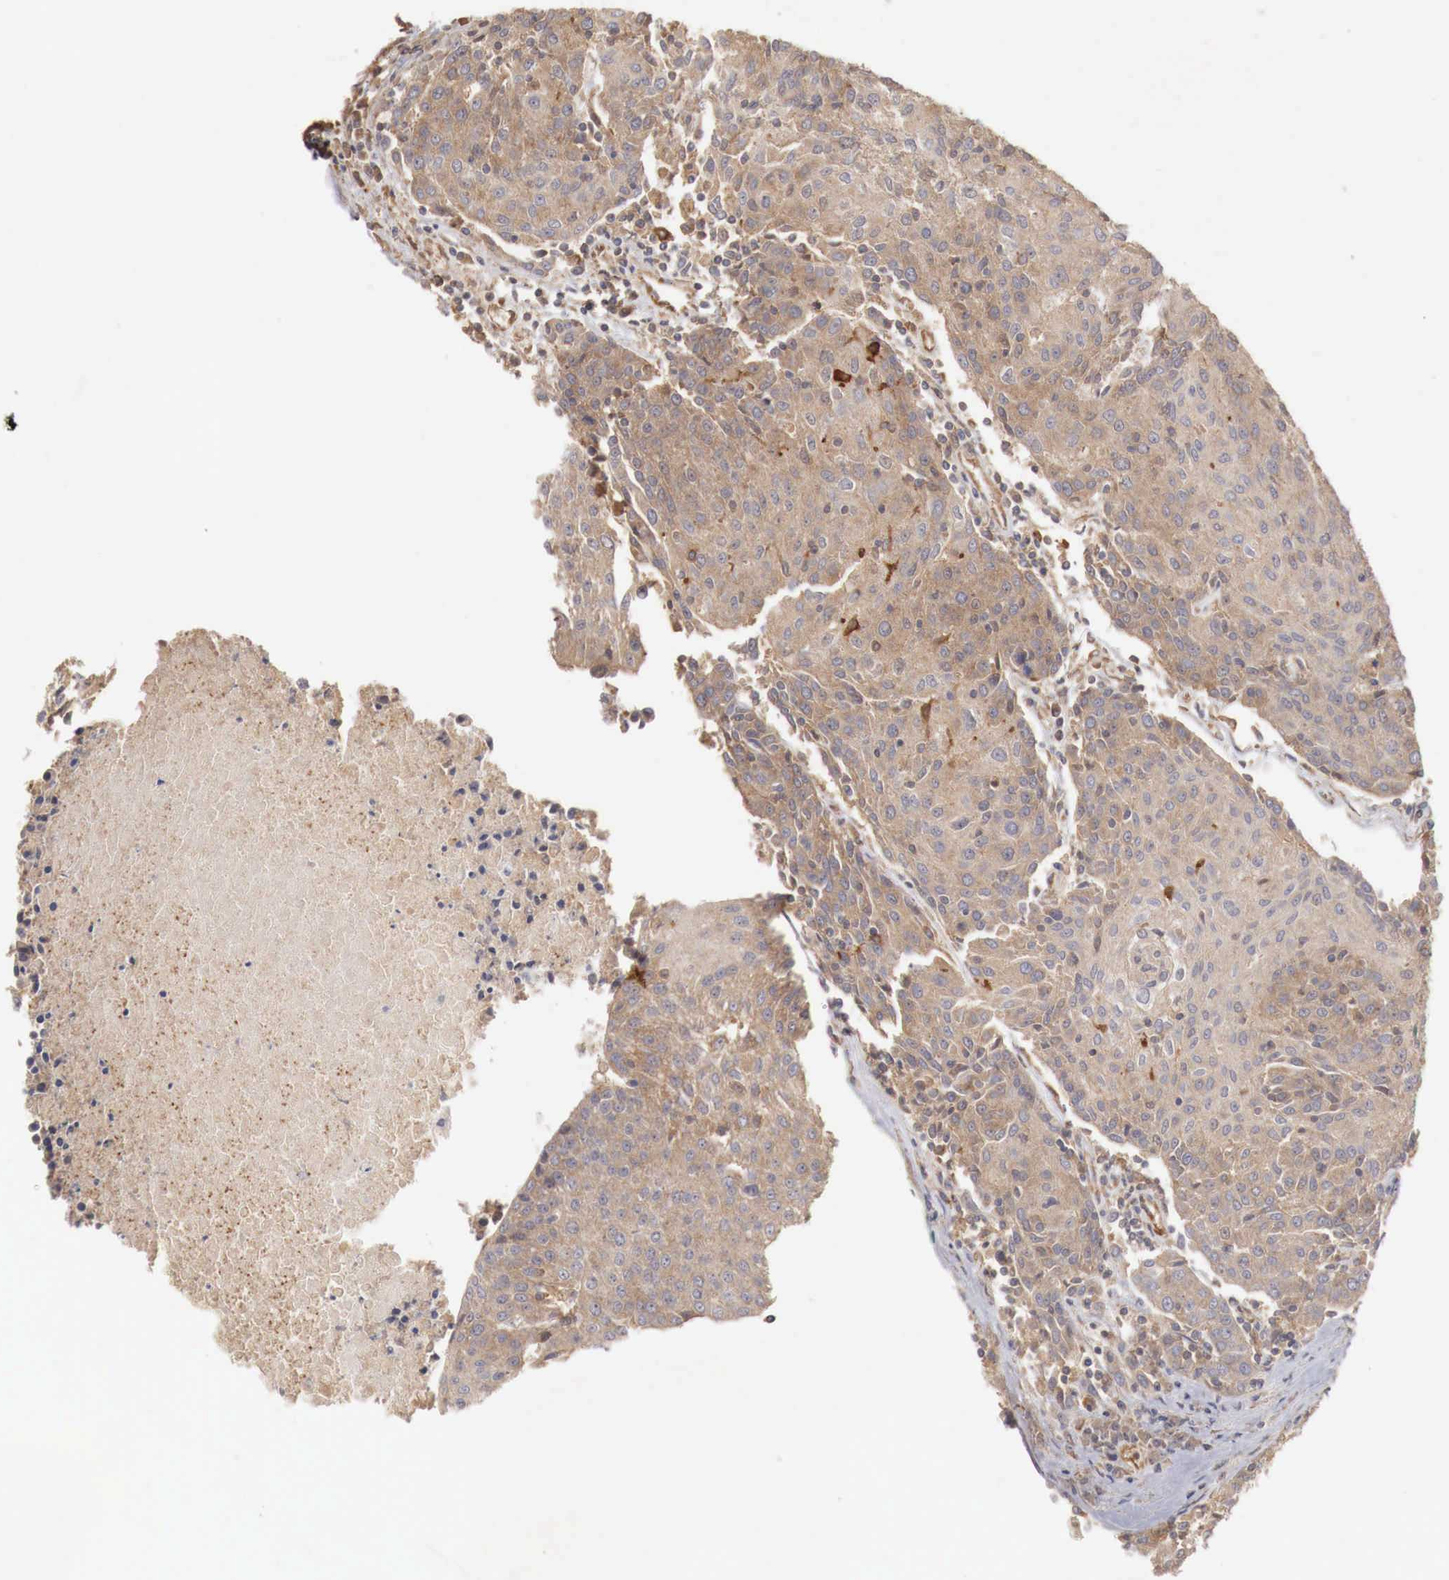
{"staining": {"intensity": "weak", "quantity": ">75%", "location": "cytoplasmic/membranous"}, "tissue": "urothelial cancer", "cell_type": "Tumor cells", "image_type": "cancer", "snomed": [{"axis": "morphology", "description": "Urothelial carcinoma, High grade"}, {"axis": "topography", "description": "Urinary bladder"}], "caption": "A micrograph of human urothelial cancer stained for a protein demonstrates weak cytoplasmic/membranous brown staining in tumor cells.", "gene": "ARMCX4", "patient": {"sex": "female", "age": 85}}